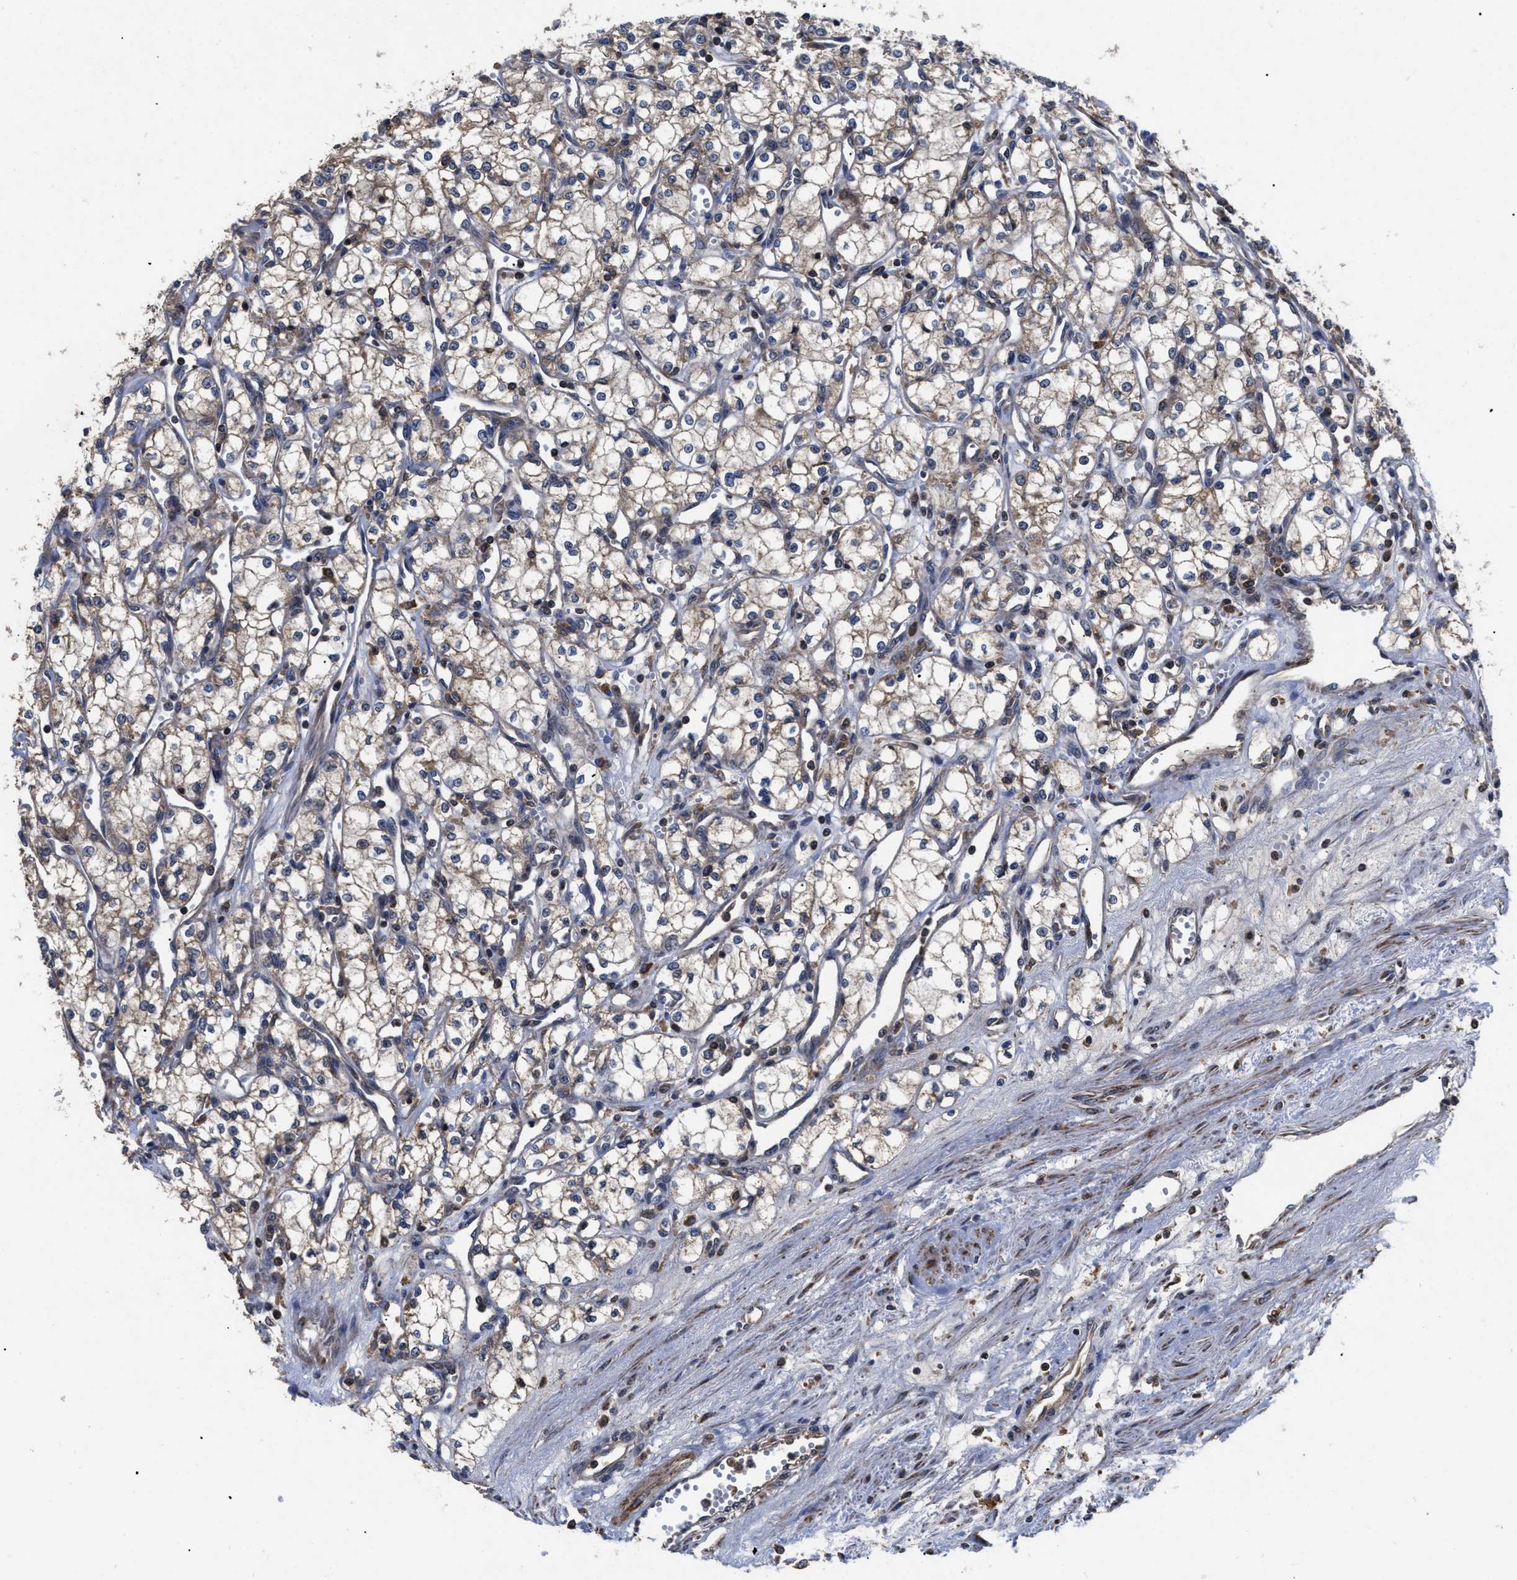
{"staining": {"intensity": "weak", "quantity": "25%-75%", "location": "cytoplasmic/membranous"}, "tissue": "renal cancer", "cell_type": "Tumor cells", "image_type": "cancer", "snomed": [{"axis": "morphology", "description": "Adenocarcinoma, NOS"}, {"axis": "topography", "description": "Kidney"}], "caption": "Human renal cancer stained with a protein marker reveals weak staining in tumor cells.", "gene": "LRRC3", "patient": {"sex": "male", "age": 59}}